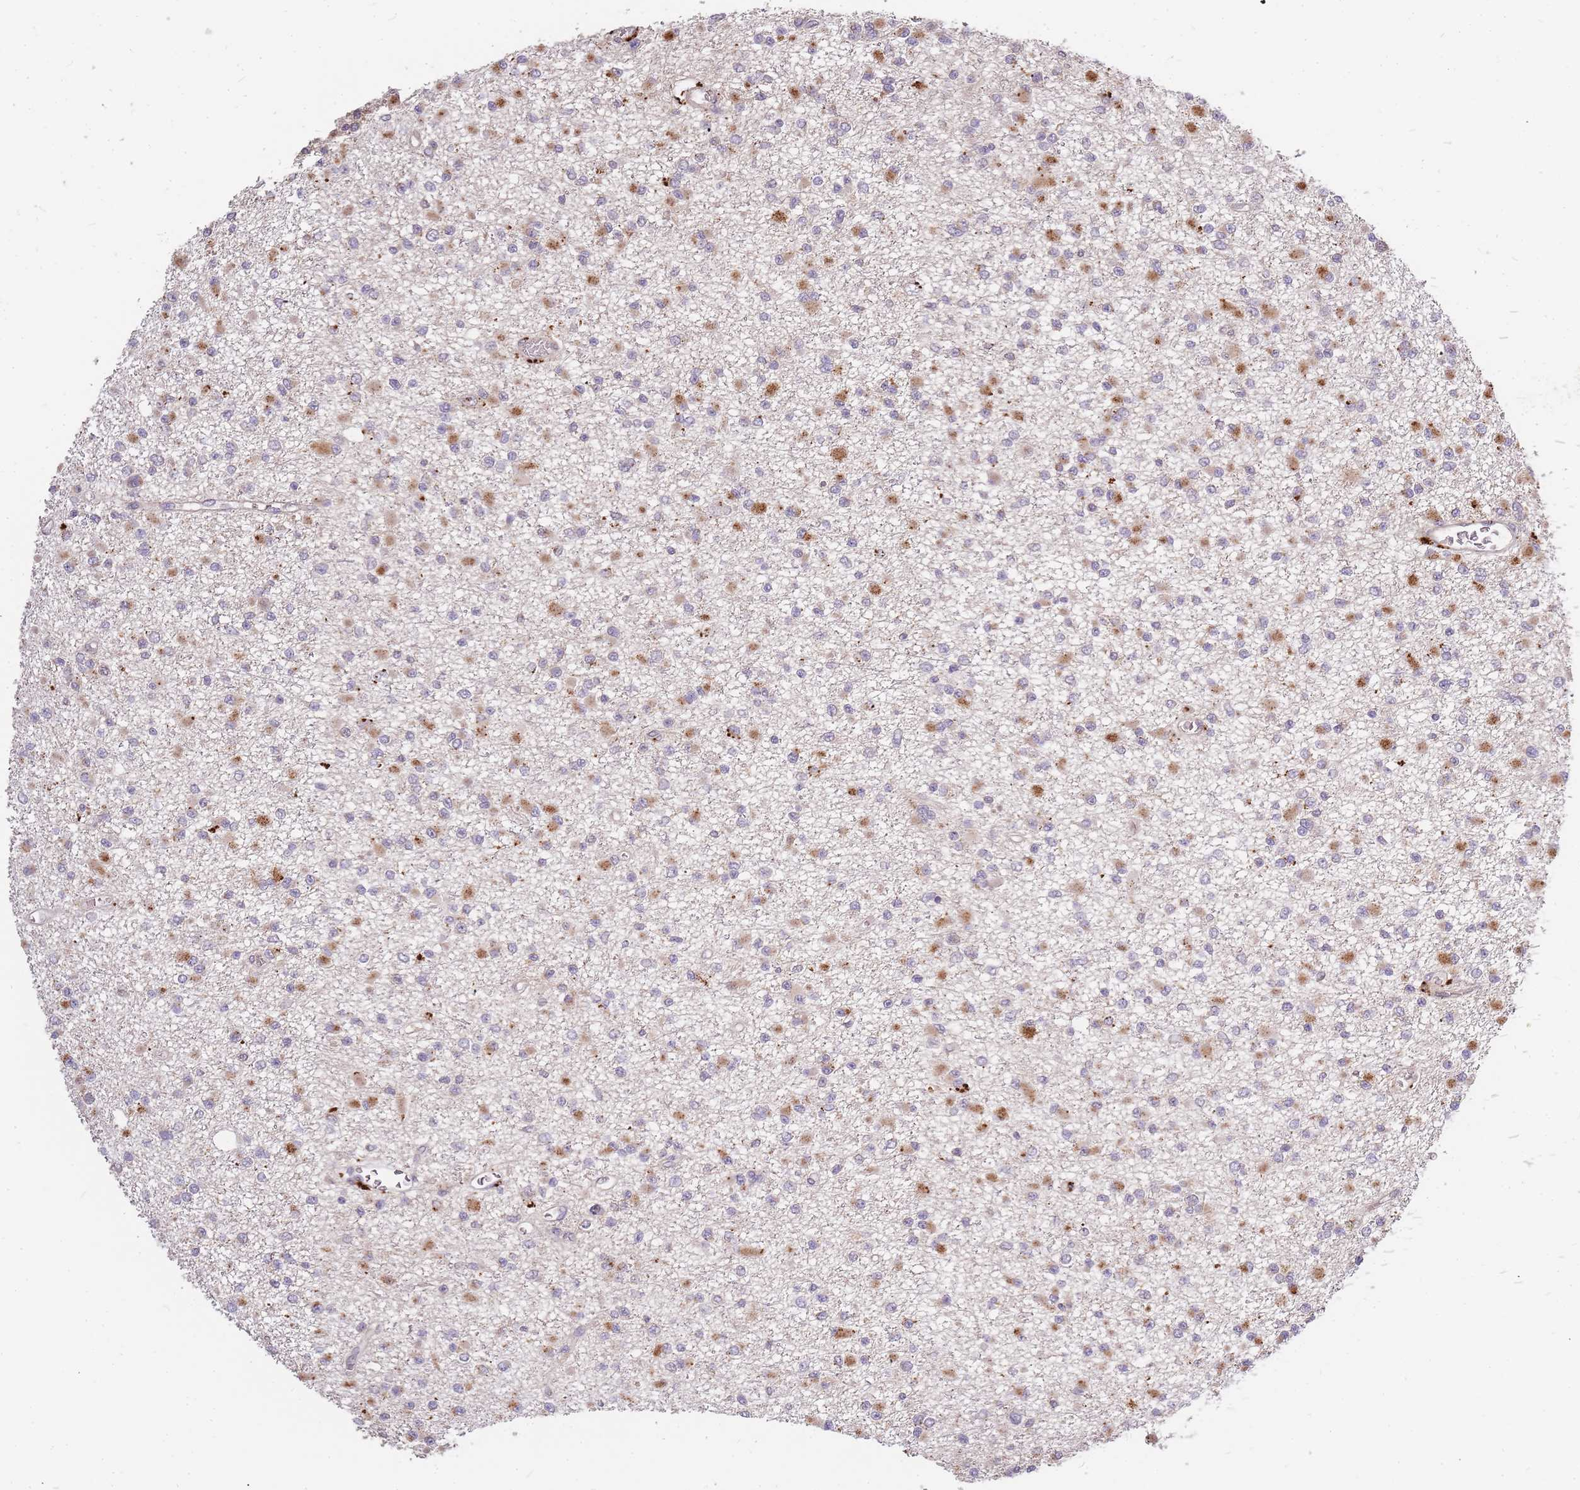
{"staining": {"intensity": "moderate", "quantity": ">75%", "location": "cytoplasmic/membranous"}, "tissue": "glioma", "cell_type": "Tumor cells", "image_type": "cancer", "snomed": [{"axis": "morphology", "description": "Glioma, malignant, Low grade"}, {"axis": "topography", "description": "Brain"}], "caption": "This image demonstrates immunohistochemistry (IHC) staining of human malignant glioma (low-grade), with medium moderate cytoplasmic/membranous staining in approximately >75% of tumor cells.", "gene": "ATG5", "patient": {"sex": "female", "age": 22}}